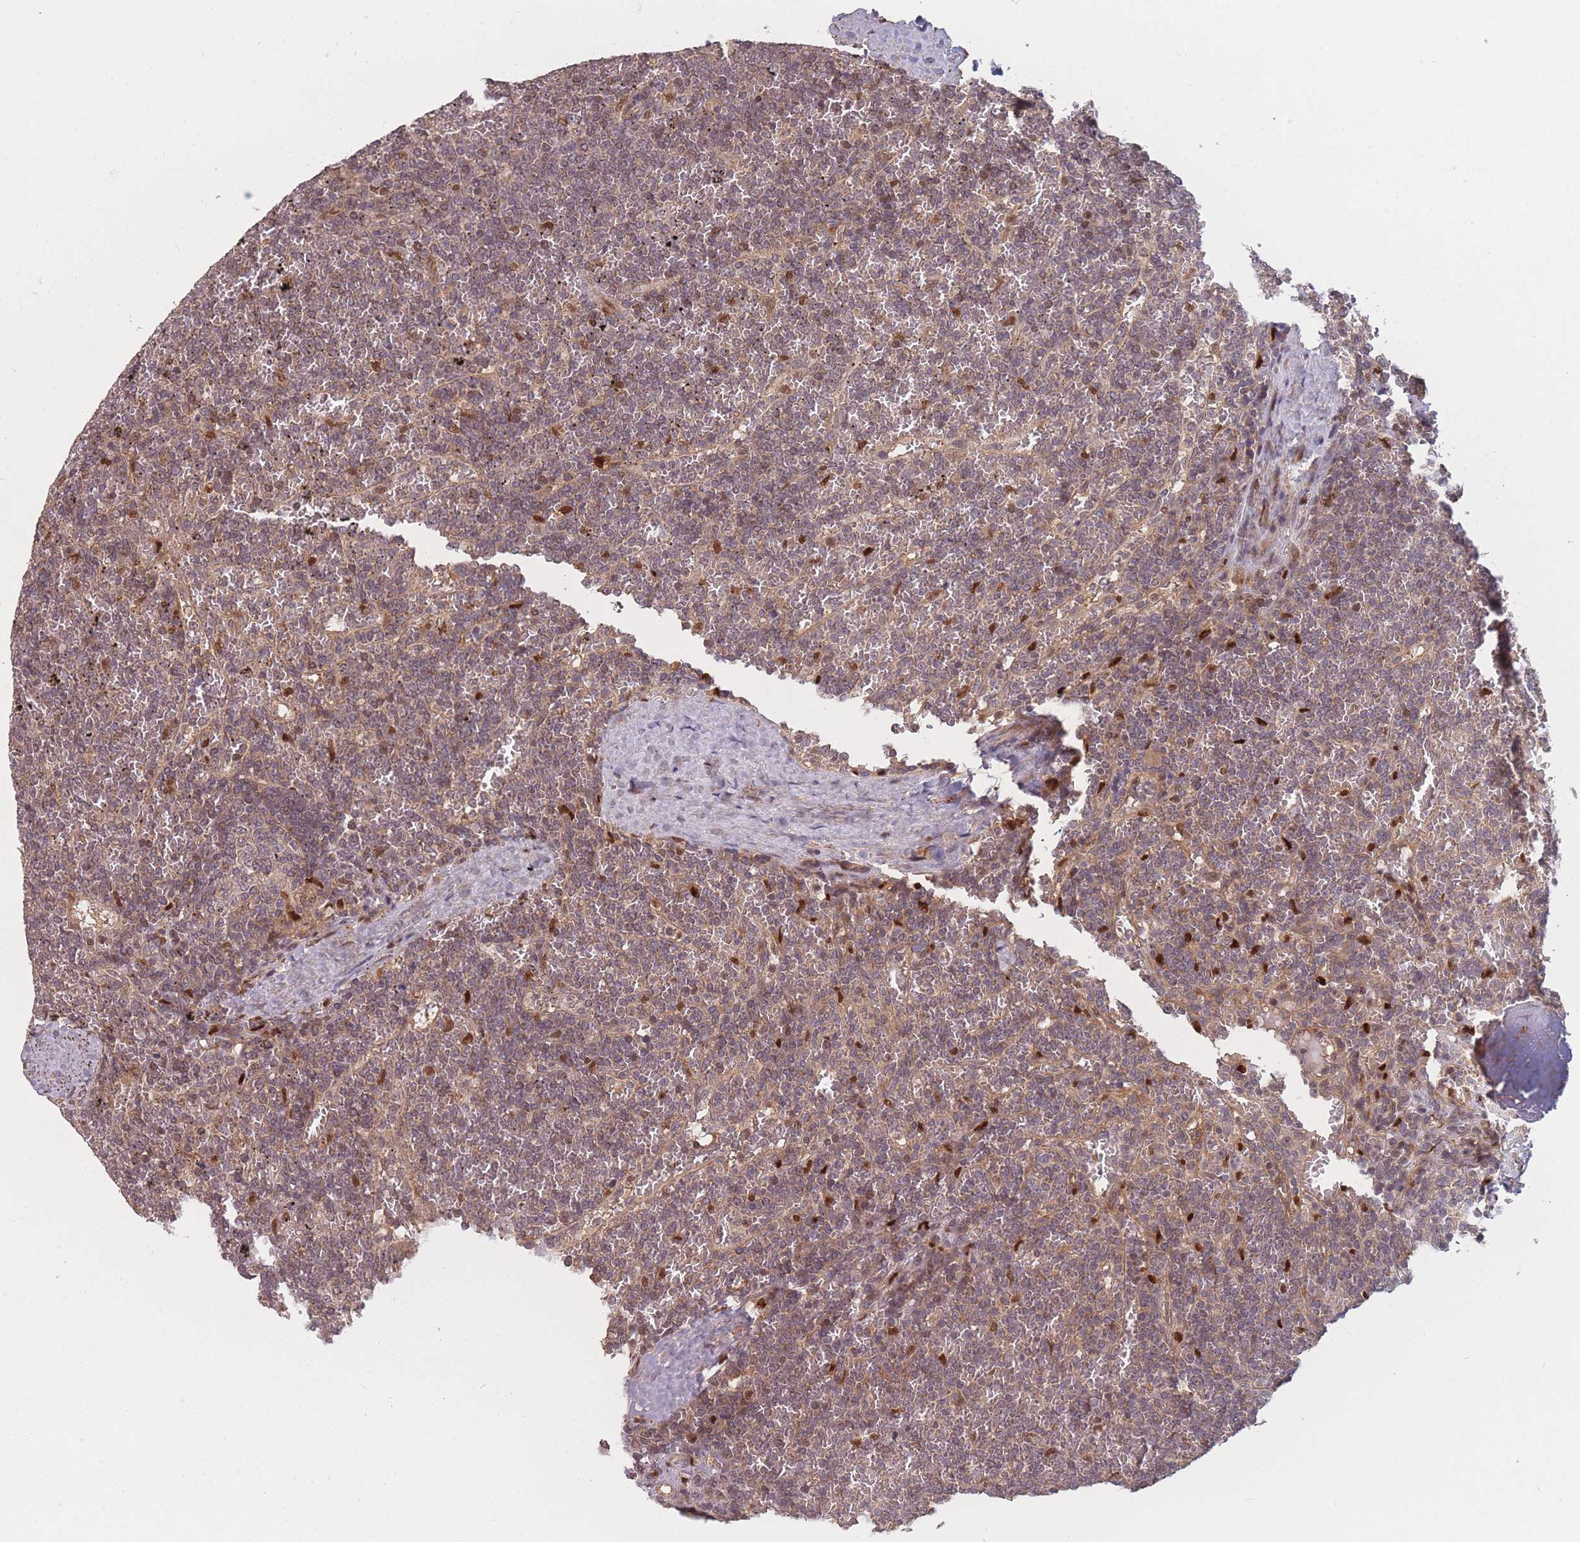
{"staining": {"intensity": "weak", "quantity": "25%-75%", "location": "cytoplasmic/membranous"}, "tissue": "lymphoma", "cell_type": "Tumor cells", "image_type": "cancer", "snomed": [{"axis": "morphology", "description": "Malignant lymphoma, non-Hodgkin's type, Low grade"}, {"axis": "topography", "description": "Spleen"}], "caption": "High-magnification brightfield microscopy of lymphoma stained with DAB (brown) and counterstained with hematoxylin (blue). tumor cells exhibit weak cytoplasmic/membranous staining is seen in about25%-75% of cells.", "gene": "FAM153A", "patient": {"sex": "female", "age": 19}}